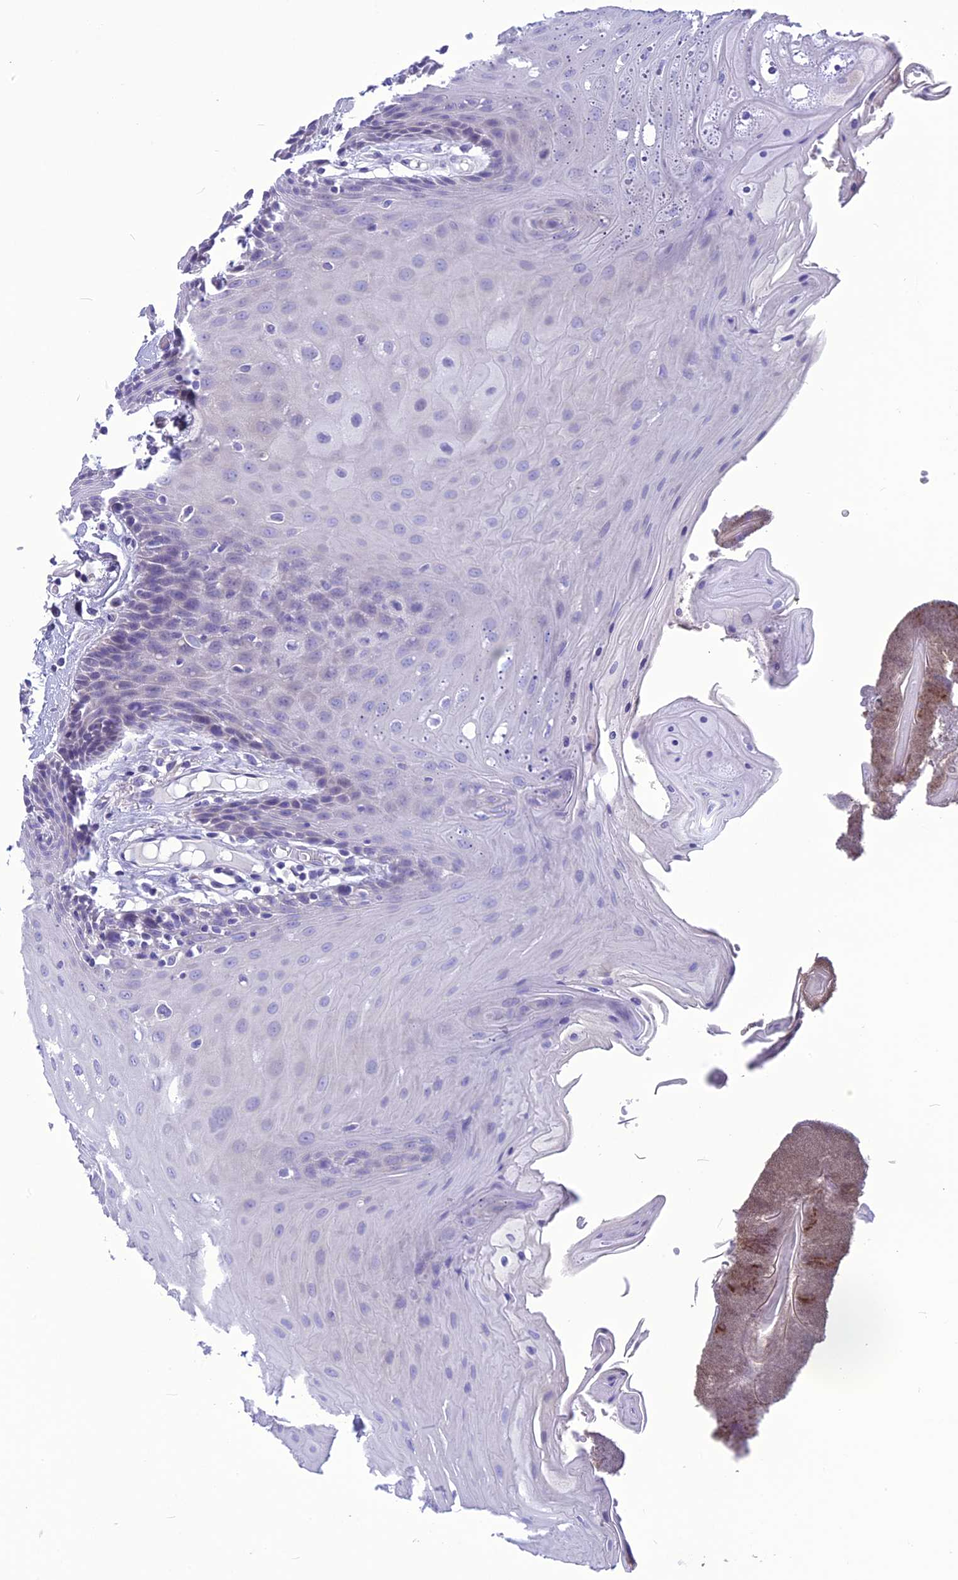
{"staining": {"intensity": "negative", "quantity": "none", "location": "none"}, "tissue": "oral mucosa", "cell_type": "Squamous epithelial cells", "image_type": "normal", "snomed": [{"axis": "morphology", "description": "Normal tissue, NOS"}, {"axis": "morphology", "description": "Squamous cell carcinoma, NOS"}, {"axis": "topography", "description": "Skeletal muscle"}, {"axis": "topography", "description": "Oral tissue"}, {"axis": "topography", "description": "Salivary gland"}, {"axis": "topography", "description": "Head-Neck"}], "caption": "Immunohistochemical staining of unremarkable oral mucosa shows no significant positivity in squamous epithelial cells. (Stains: DAB IHC with hematoxylin counter stain, Microscopy: brightfield microscopy at high magnification).", "gene": "BBS2", "patient": {"sex": "male", "age": 54}}